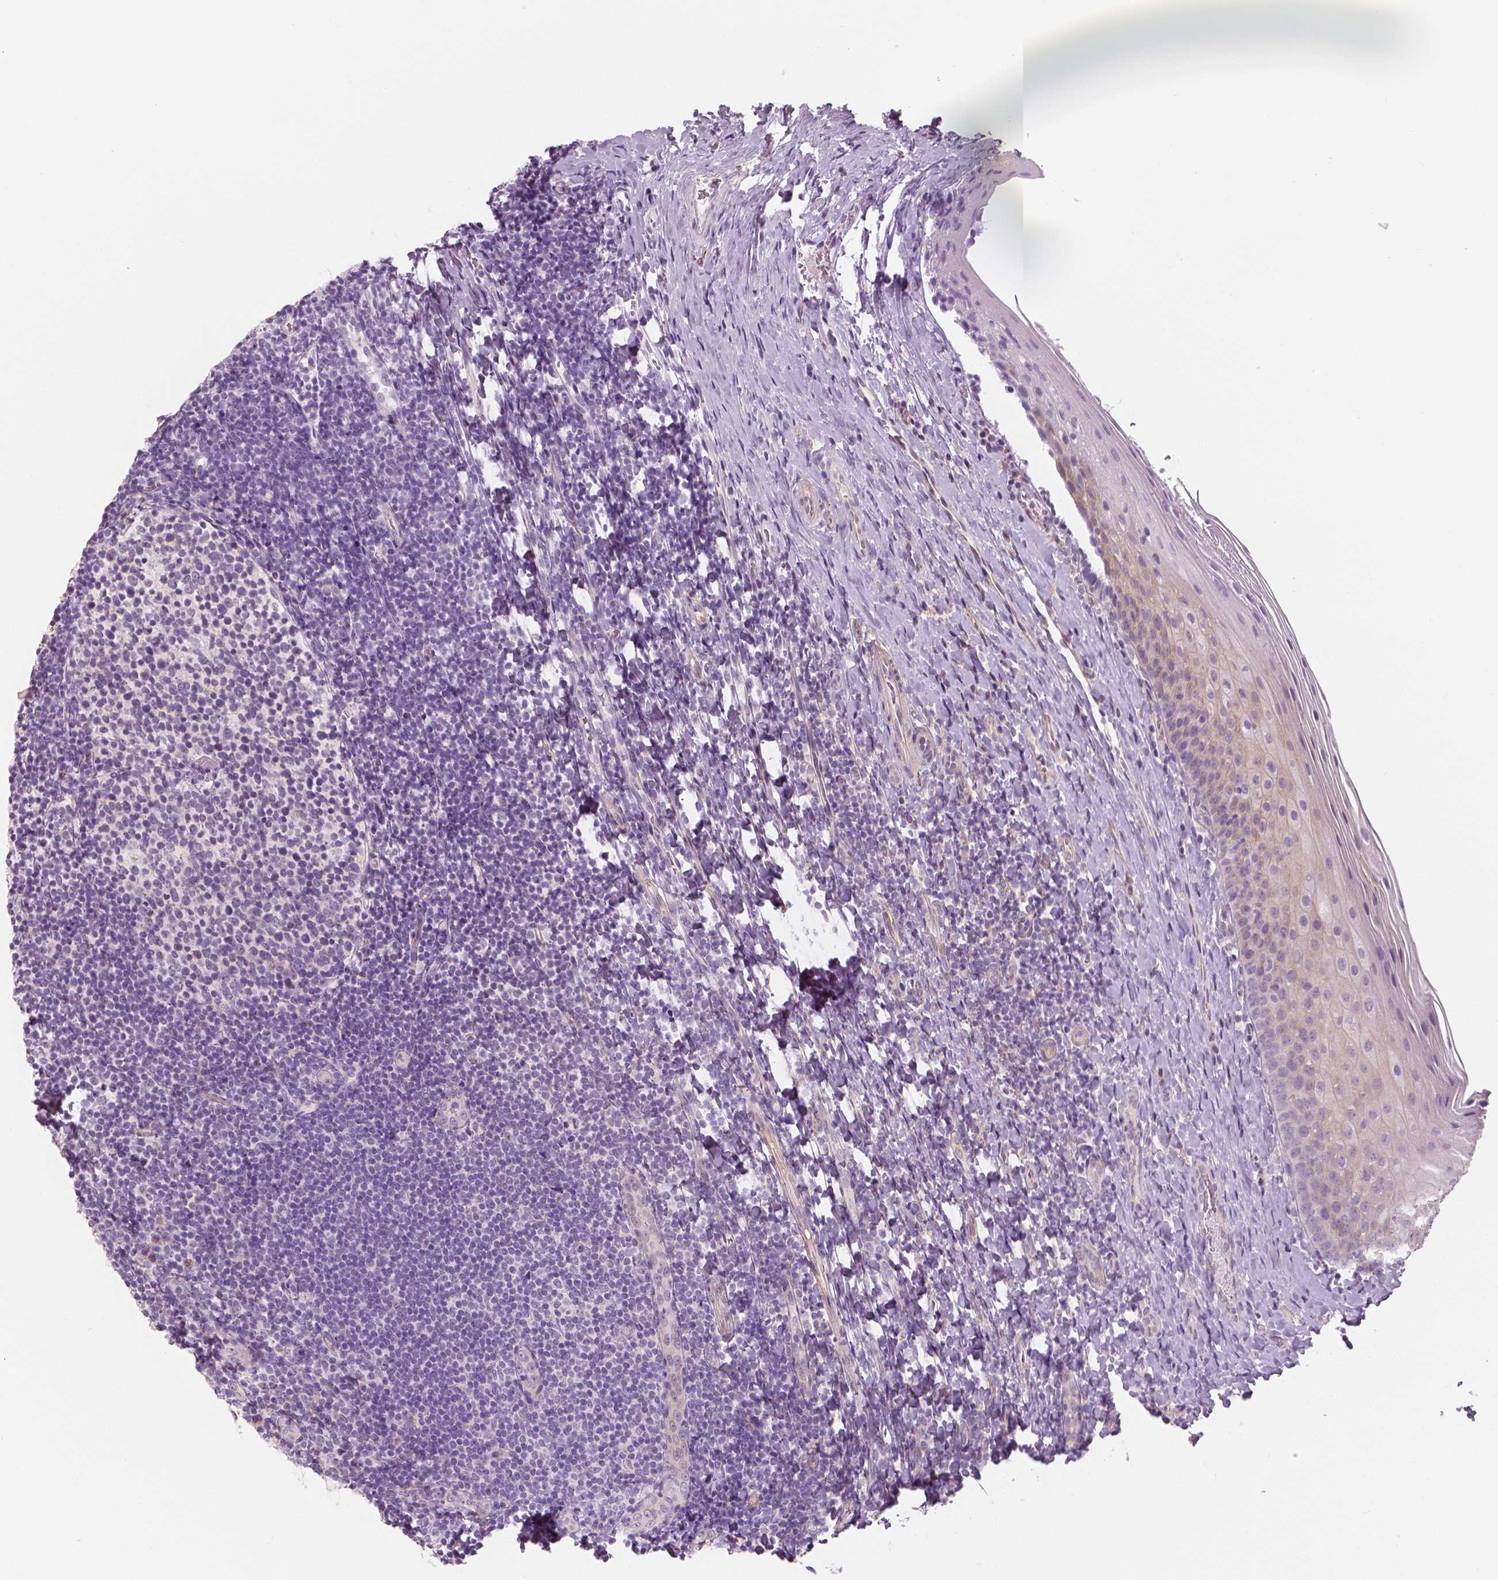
{"staining": {"intensity": "negative", "quantity": "none", "location": "none"}, "tissue": "tonsil", "cell_type": "Germinal center cells", "image_type": "normal", "snomed": [{"axis": "morphology", "description": "Normal tissue, NOS"}, {"axis": "topography", "description": "Tonsil"}], "caption": "DAB (3,3'-diaminobenzidine) immunohistochemical staining of unremarkable tonsil demonstrates no significant expression in germinal center cells. (Stains: DAB (3,3'-diaminobenzidine) IHC with hematoxylin counter stain, Microscopy: brightfield microscopy at high magnification).", "gene": "SLC24A1", "patient": {"sex": "female", "age": 10}}